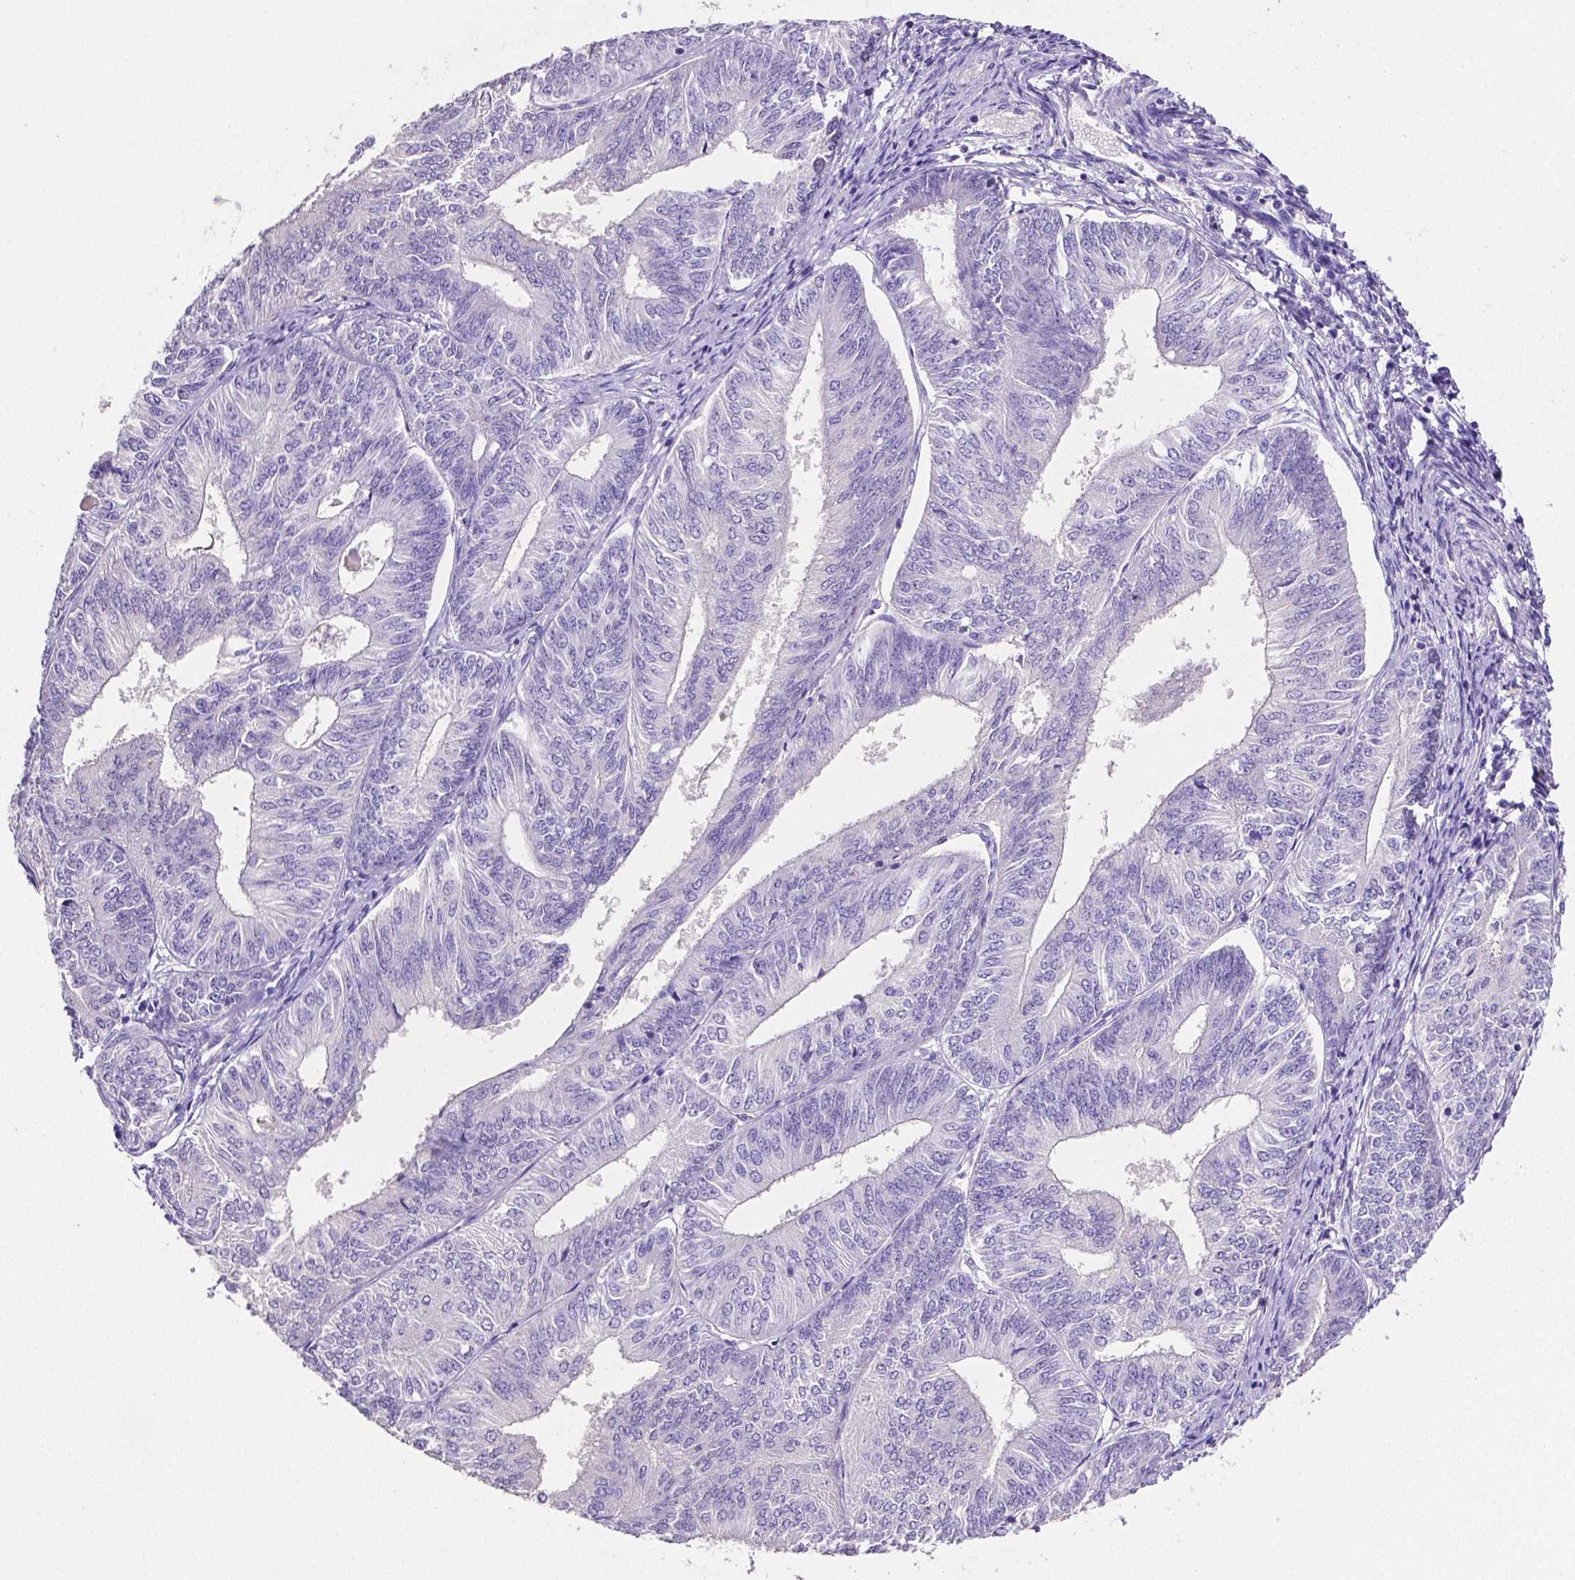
{"staining": {"intensity": "negative", "quantity": "none", "location": "none"}, "tissue": "endometrial cancer", "cell_type": "Tumor cells", "image_type": "cancer", "snomed": [{"axis": "morphology", "description": "Adenocarcinoma, NOS"}, {"axis": "topography", "description": "Endometrium"}], "caption": "Immunohistochemistry image of human endometrial cancer stained for a protein (brown), which exhibits no expression in tumor cells.", "gene": "SLC22A2", "patient": {"sex": "female", "age": 58}}